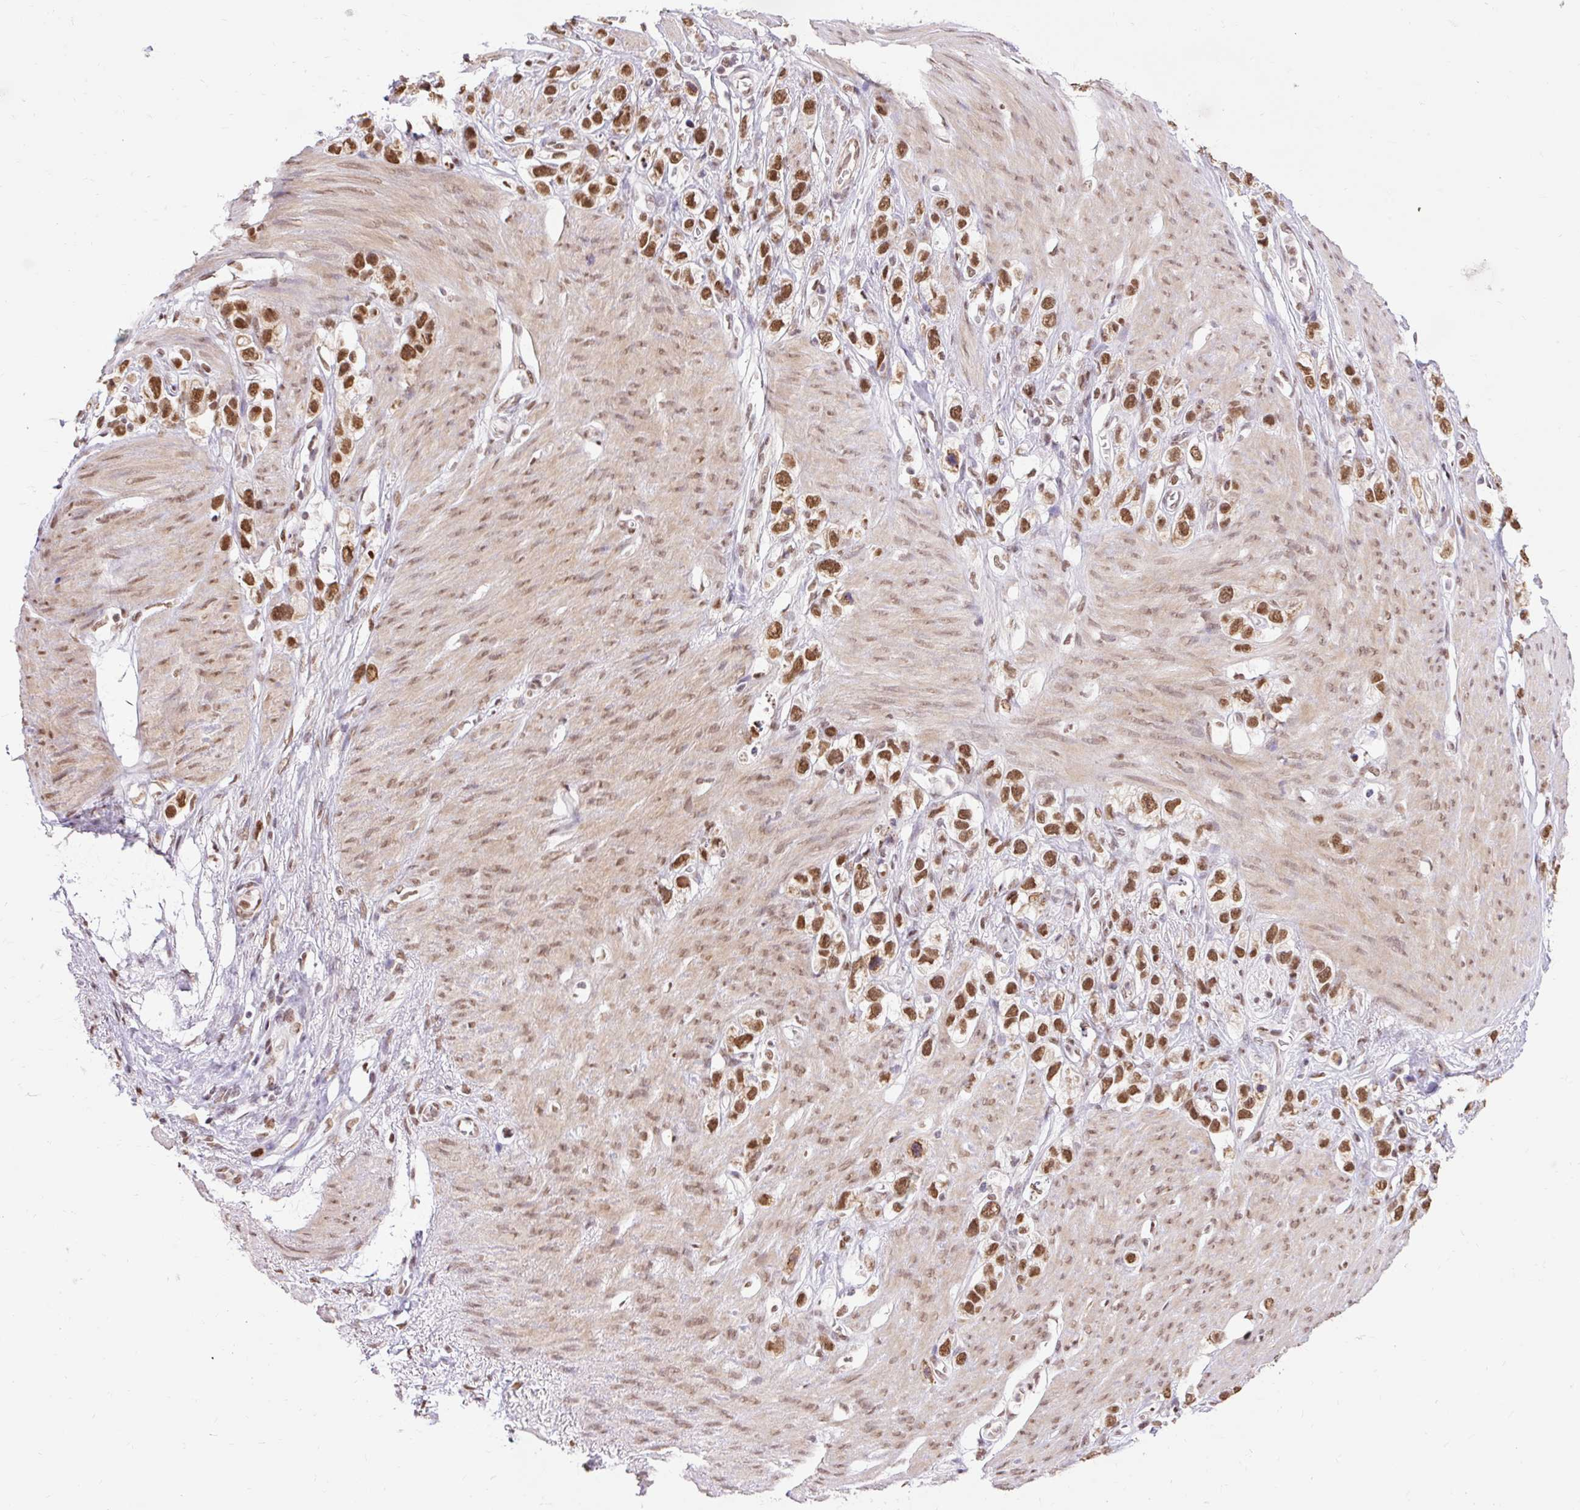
{"staining": {"intensity": "strong", "quantity": ">75%", "location": "nuclear"}, "tissue": "stomach cancer", "cell_type": "Tumor cells", "image_type": "cancer", "snomed": [{"axis": "morphology", "description": "Adenocarcinoma, NOS"}, {"axis": "topography", "description": "Stomach"}], "caption": "Brown immunohistochemical staining in stomach cancer displays strong nuclear expression in about >75% of tumor cells.", "gene": "NPIPB12", "patient": {"sex": "female", "age": 65}}